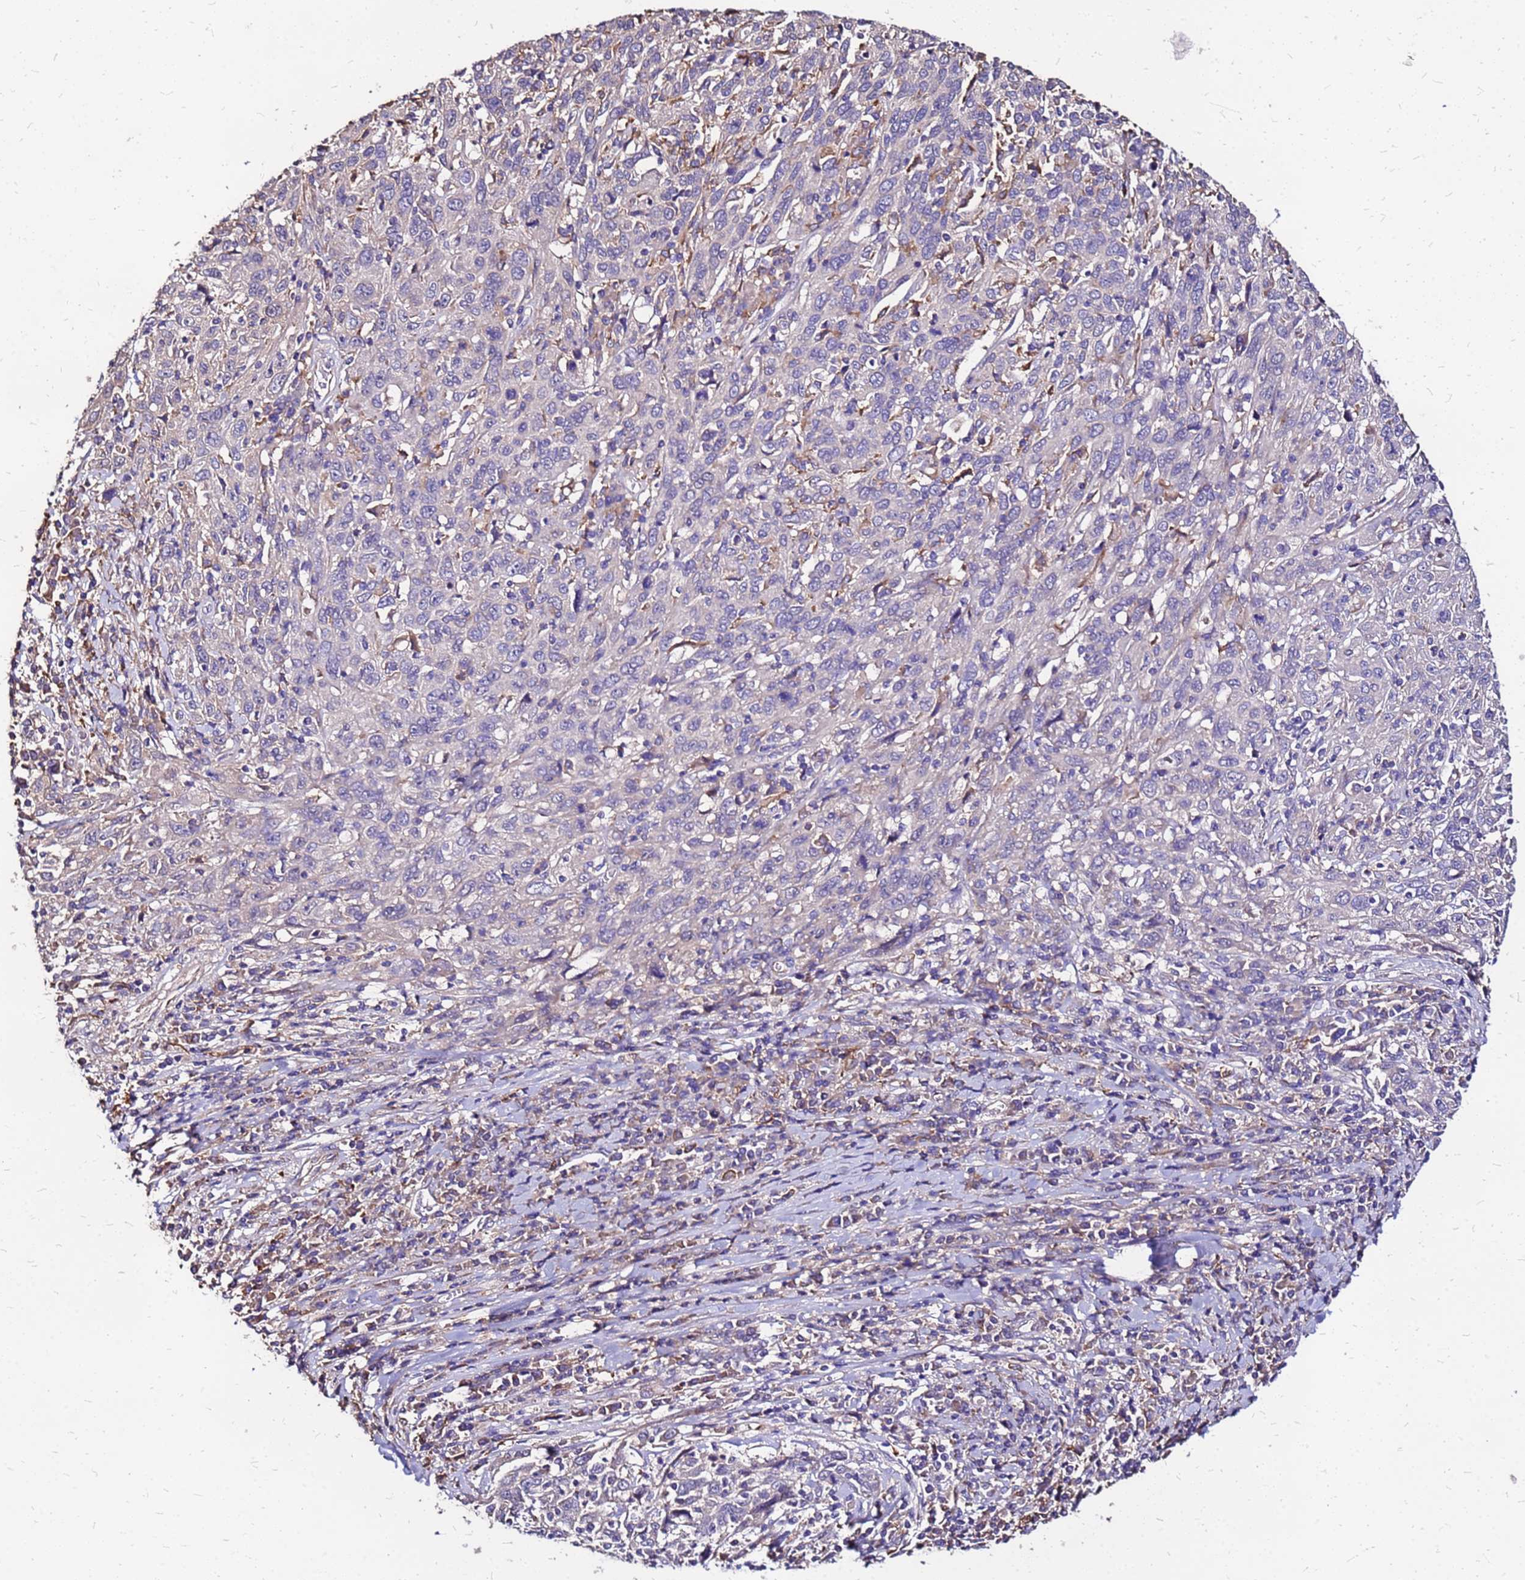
{"staining": {"intensity": "negative", "quantity": "none", "location": "none"}, "tissue": "cervical cancer", "cell_type": "Tumor cells", "image_type": "cancer", "snomed": [{"axis": "morphology", "description": "Squamous cell carcinoma, NOS"}, {"axis": "topography", "description": "Cervix"}], "caption": "Human cervical cancer stained for a protein using immunohistochemistry (IHC) exhibits no expression in tumor cells.", "gene": "ARHGEF5", "patient": {"sex": "female", "age": 46}}